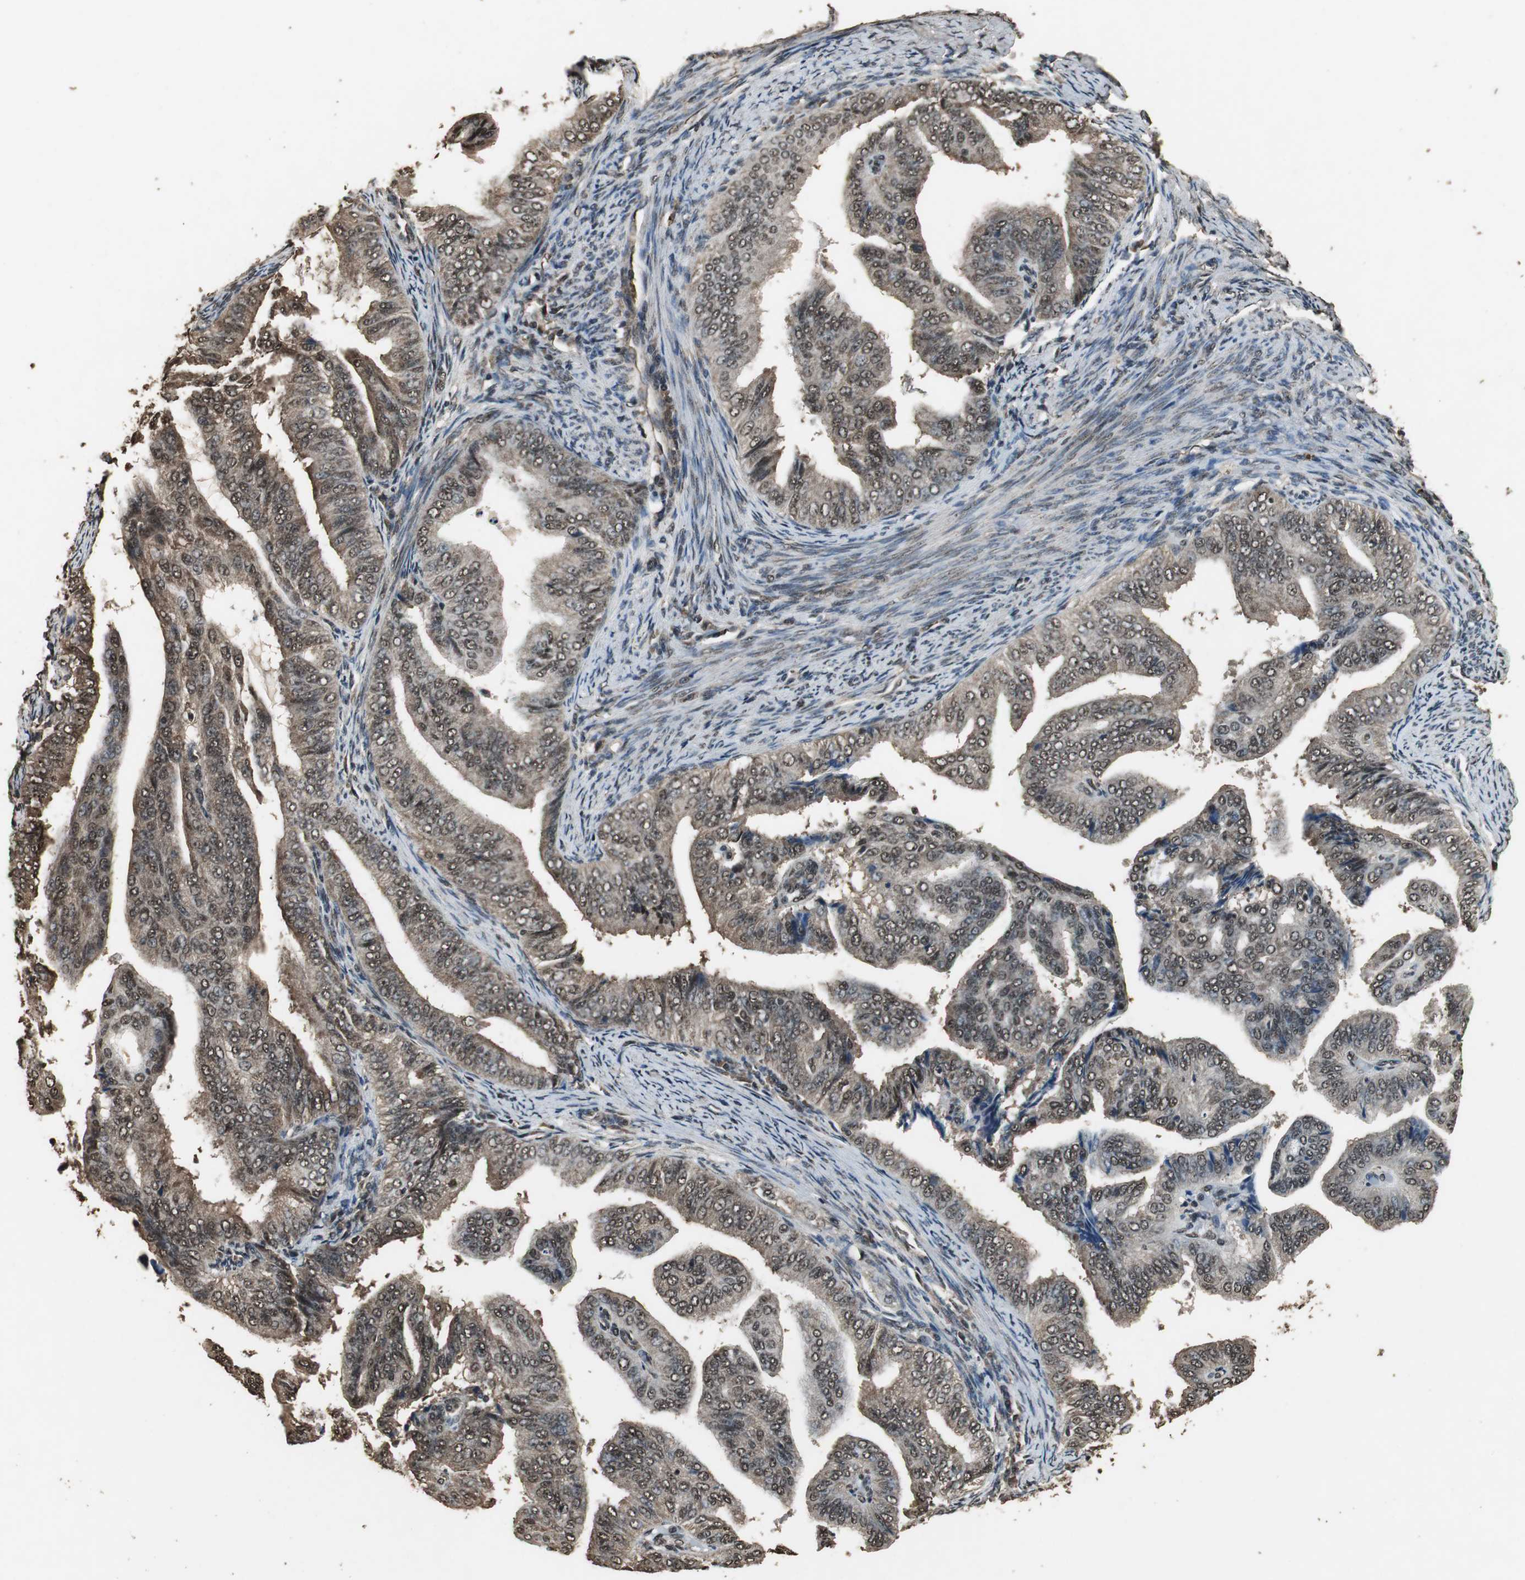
{"staining": {"intensity": "moderate", "quantity": ">75%", "location": "cytoplasmic/membranous,nuclear"}, "tissue": "endometrial cancer", "cell_type": "Tumor cells", "image_type": "cancer", "snomed": [{"axis": "morphology", "description": "Adenocarcinoma, NOS"}, {"axis": "topography", "description": "Endometrium"}], "caption": "The histopathology image displays a brown stain indicating the presence of a protein in the cytoplasmic/membranous and nuclear of tumor cells in adenocarcinoma (endometrial).", "gene": "PPP1R13B", "patient": {"sex": "female", "age": 58}}